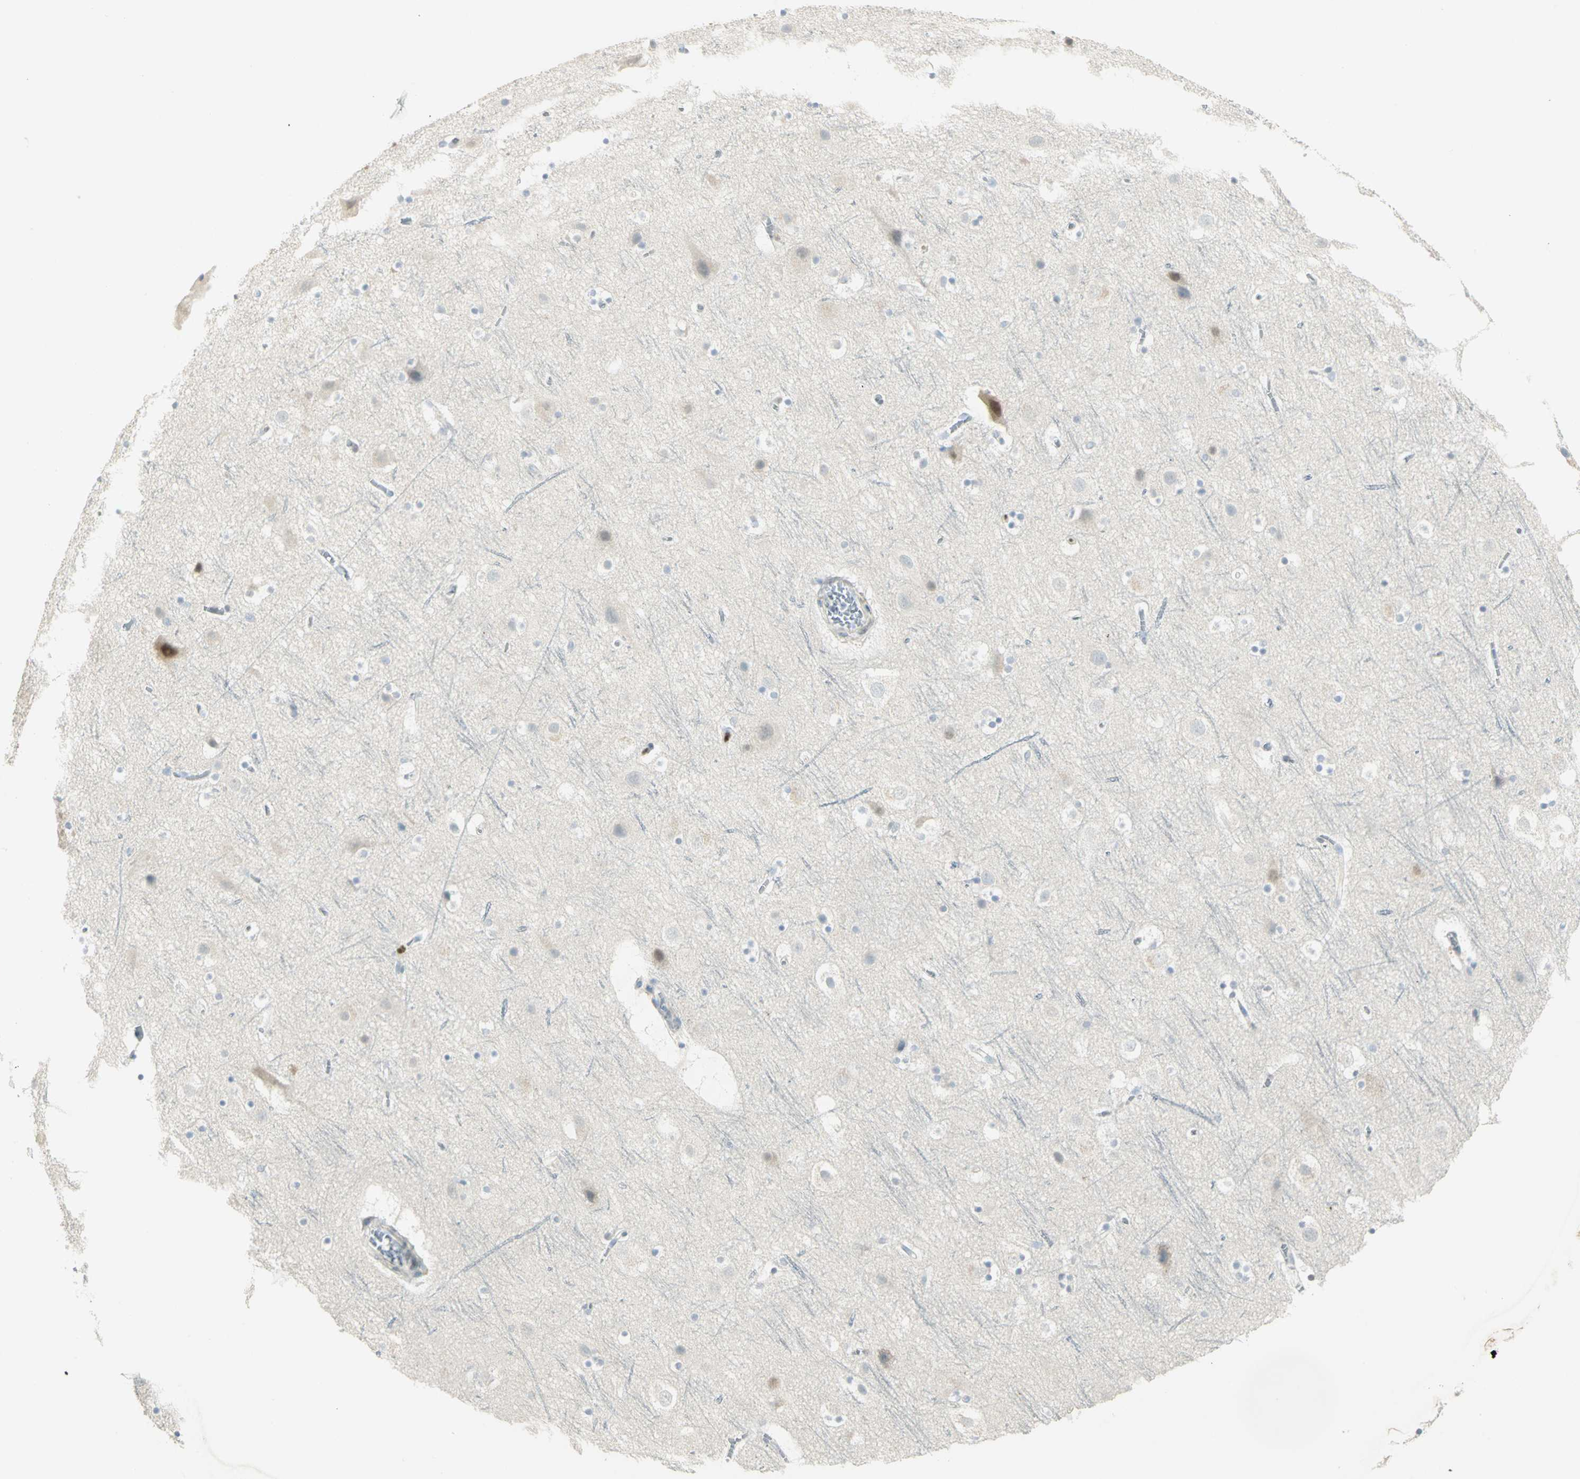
{"staining": {"intensity": "negative", "quantity": "none", "location": "none"}, "tissue": "cerebral cortex", "cell_type": "Endothelial cells", "image_type": "normal", "snomed": [{"axis": "morphology", "description": "Normal tissue, NOS"}, {"axis": "topography", "description": "Cerebral cortex"}], "caption": "Immunohistochemistry of benign human cerebral cortex exhibits no staining in endothelial cells.", "gene": "BCL6", "patient": {"sex": "male", "age": 45}}